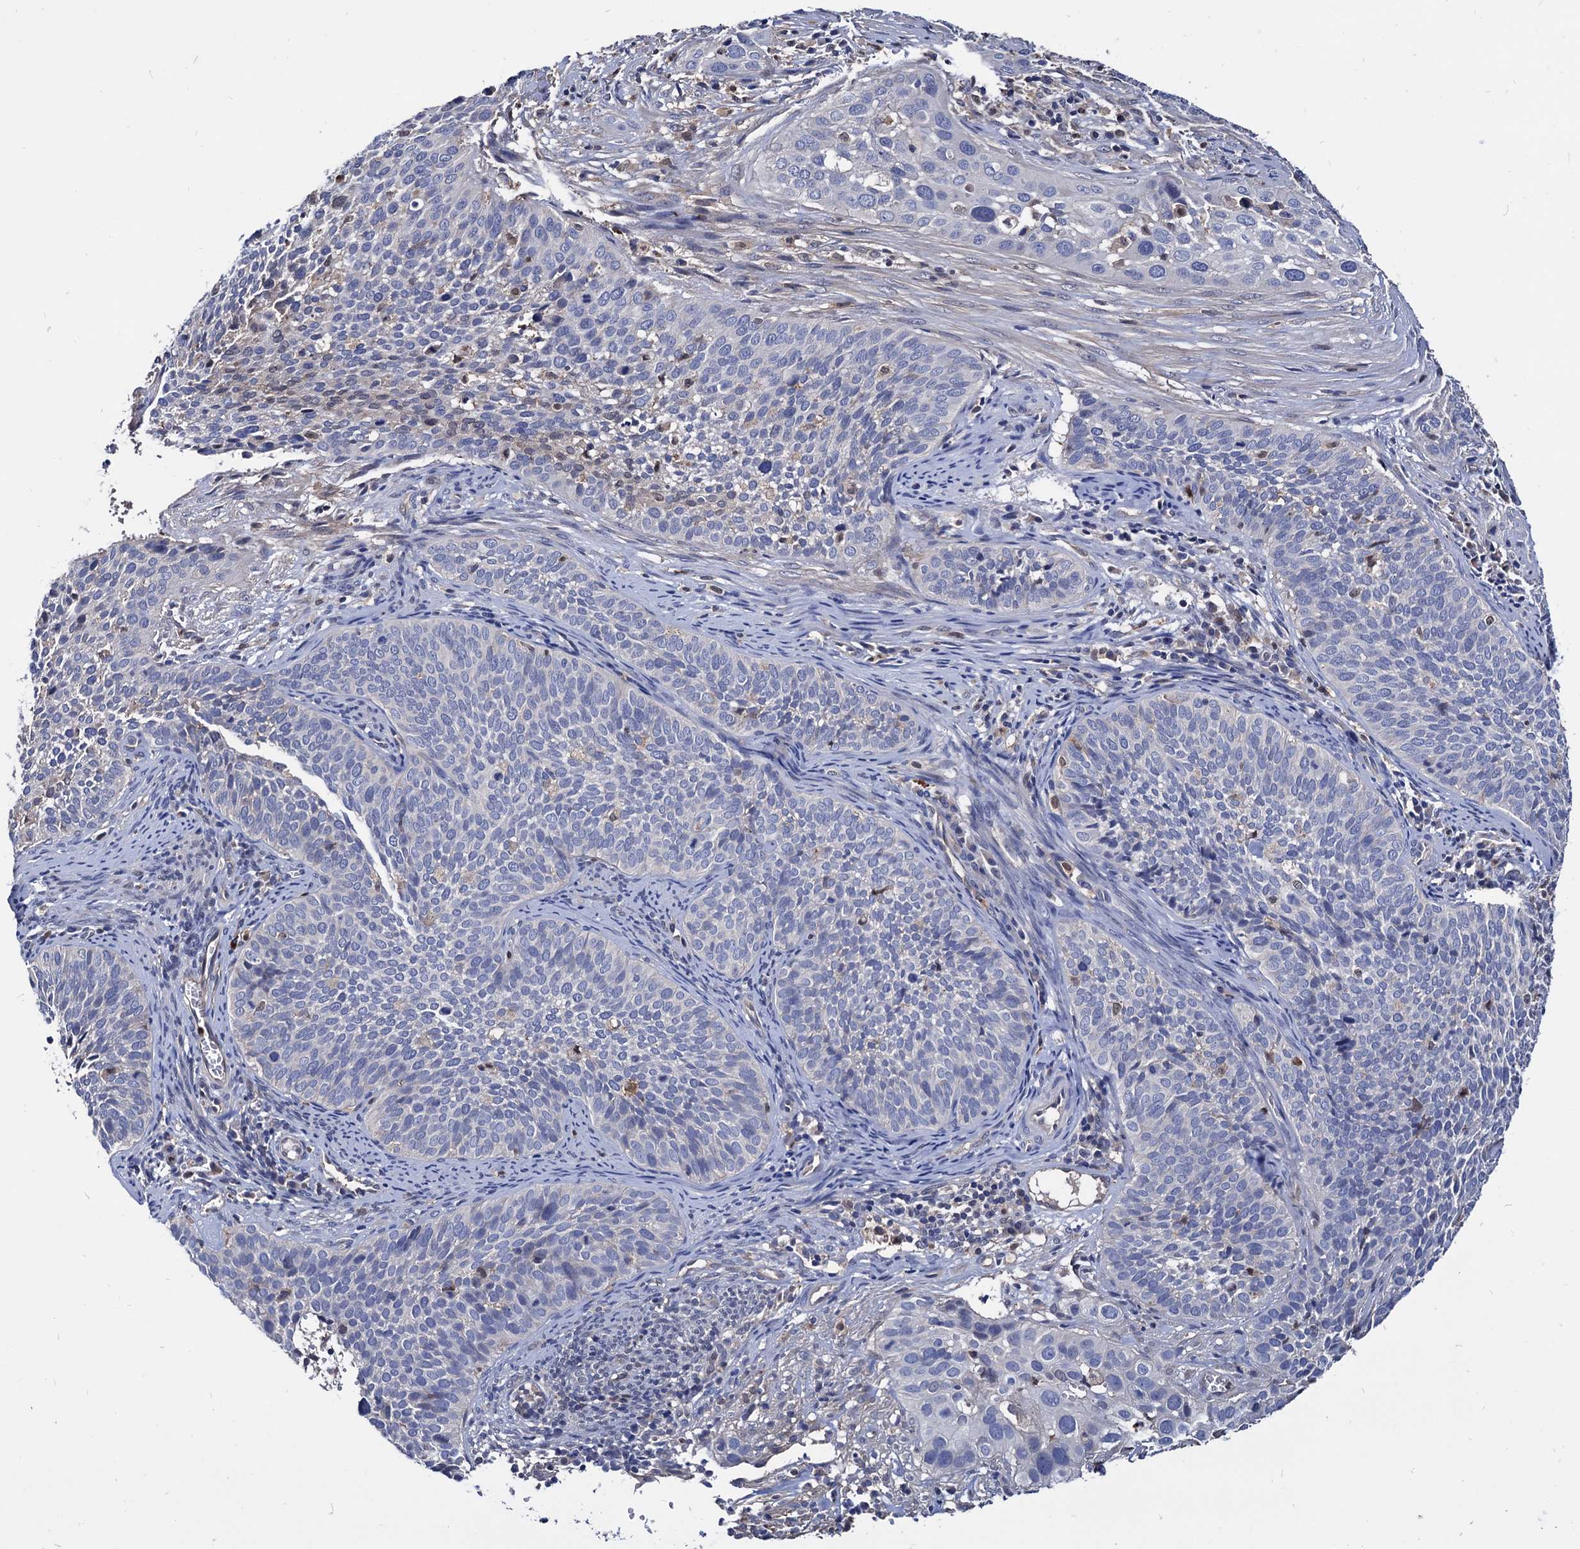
{"staining": {"intensity": "negative", "quantity": "none", "location": "none"}, "tissue": "cervical cancer", "cell_type": "Tumor cells", "image_type": "cancer", "snomed": [{"axis": "morphology", "description": "Squamous cell carcinoma, NOS"}, {"axis": "topography", "description": "Cervix"}], "caption": "IHC photomicrograph of cervical squamous cell carcinoma stained for a protein (brown), which demonstrates no positivity in tumor cells.", "gene": "CPPED1", "patient": {"sex": "female", "age": 34}}